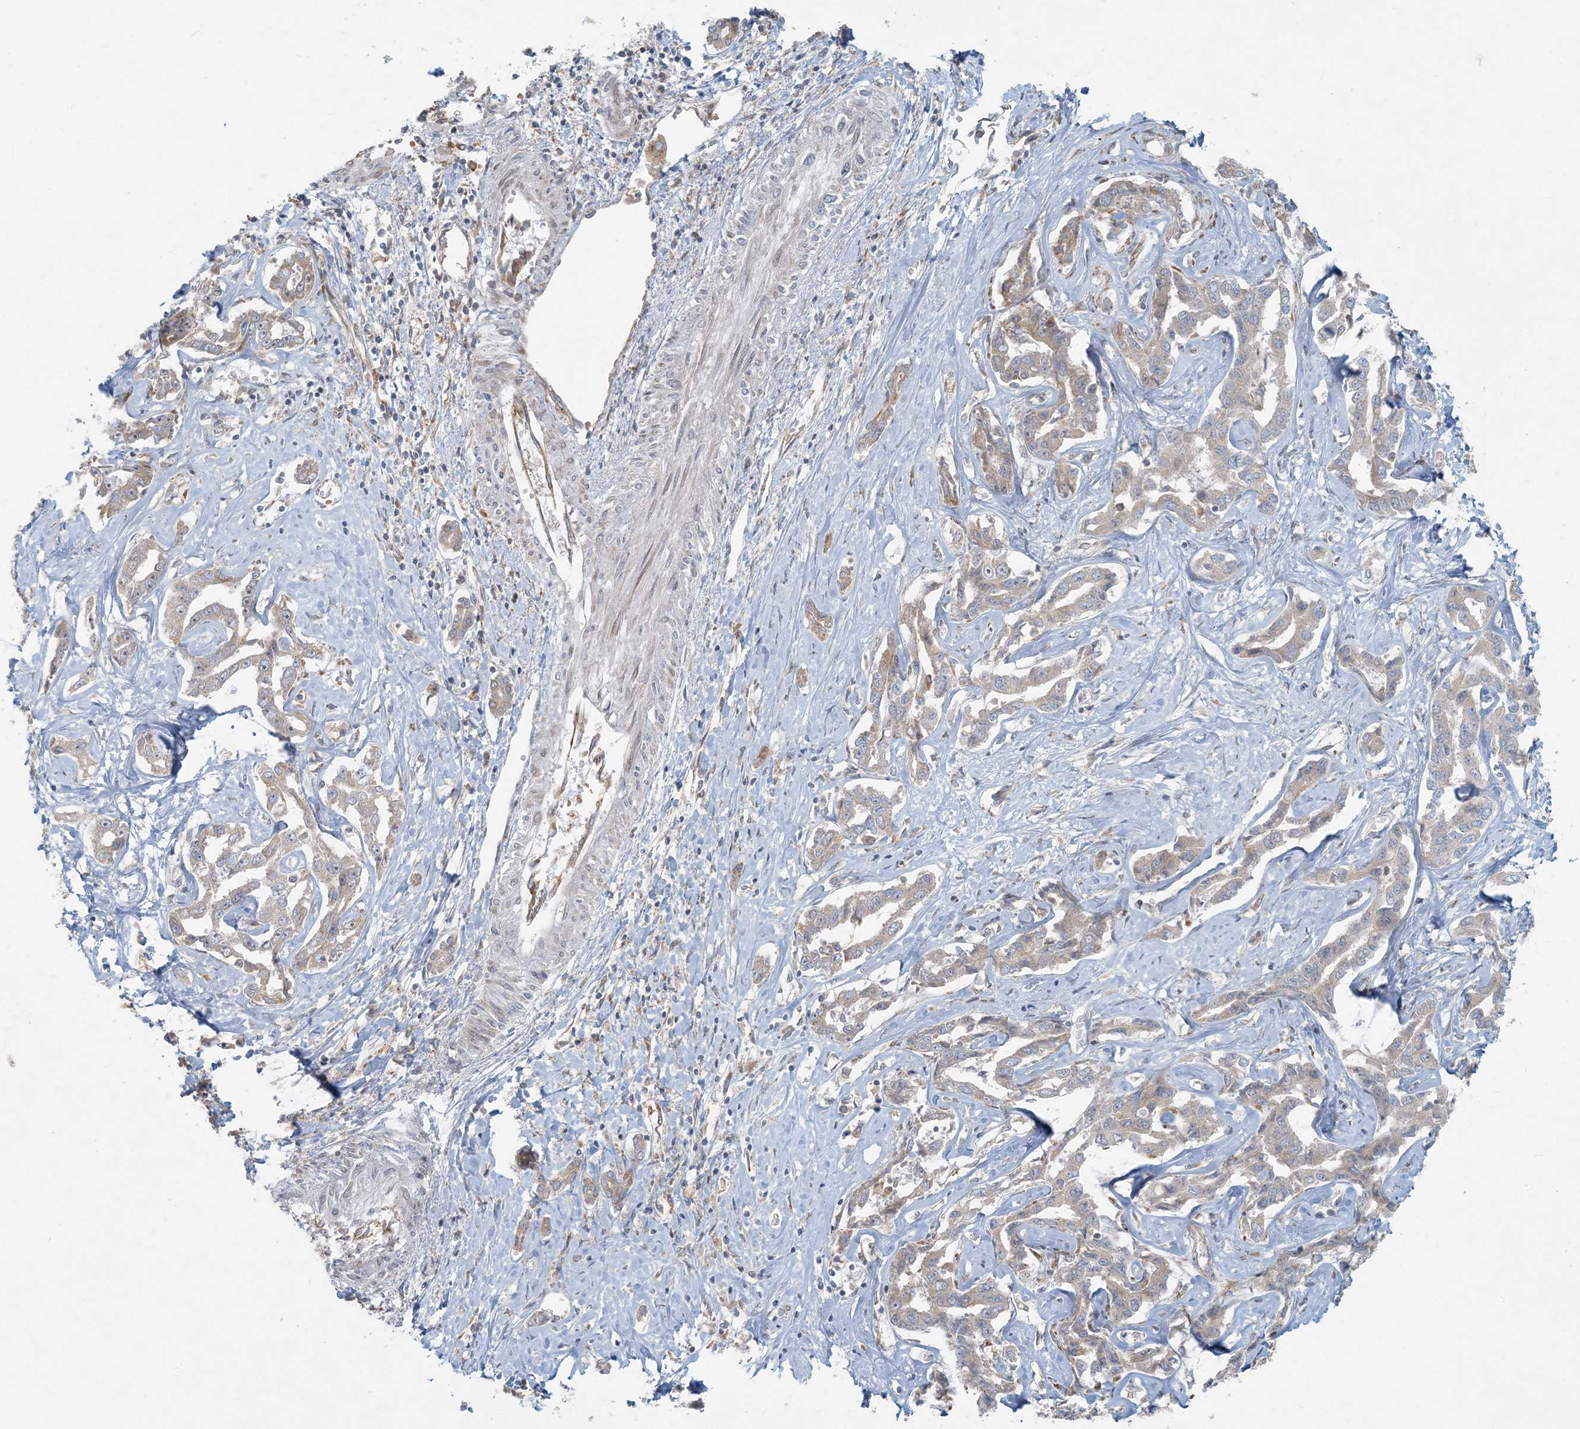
{"staining": {"intensity": "weak", "quantity": ">75%", "location": "cytoplasmic/membranous"}, "tissue": "liver cancer", "cell_type": "Tumor cells", "image_type": "cancer", "snomed": [{"axis": "morphology", "description": "Cholangiocarcinoma"}, {"axis": "topography", "description": "Liver"}], "caption": "Protein expression analysis of human liver cancer reveals weak cytoplasmic/membranous positivity in about >75% of tumor cells.", "gene": "HACL1", "patient": {"sex": "male", "age": 59}}